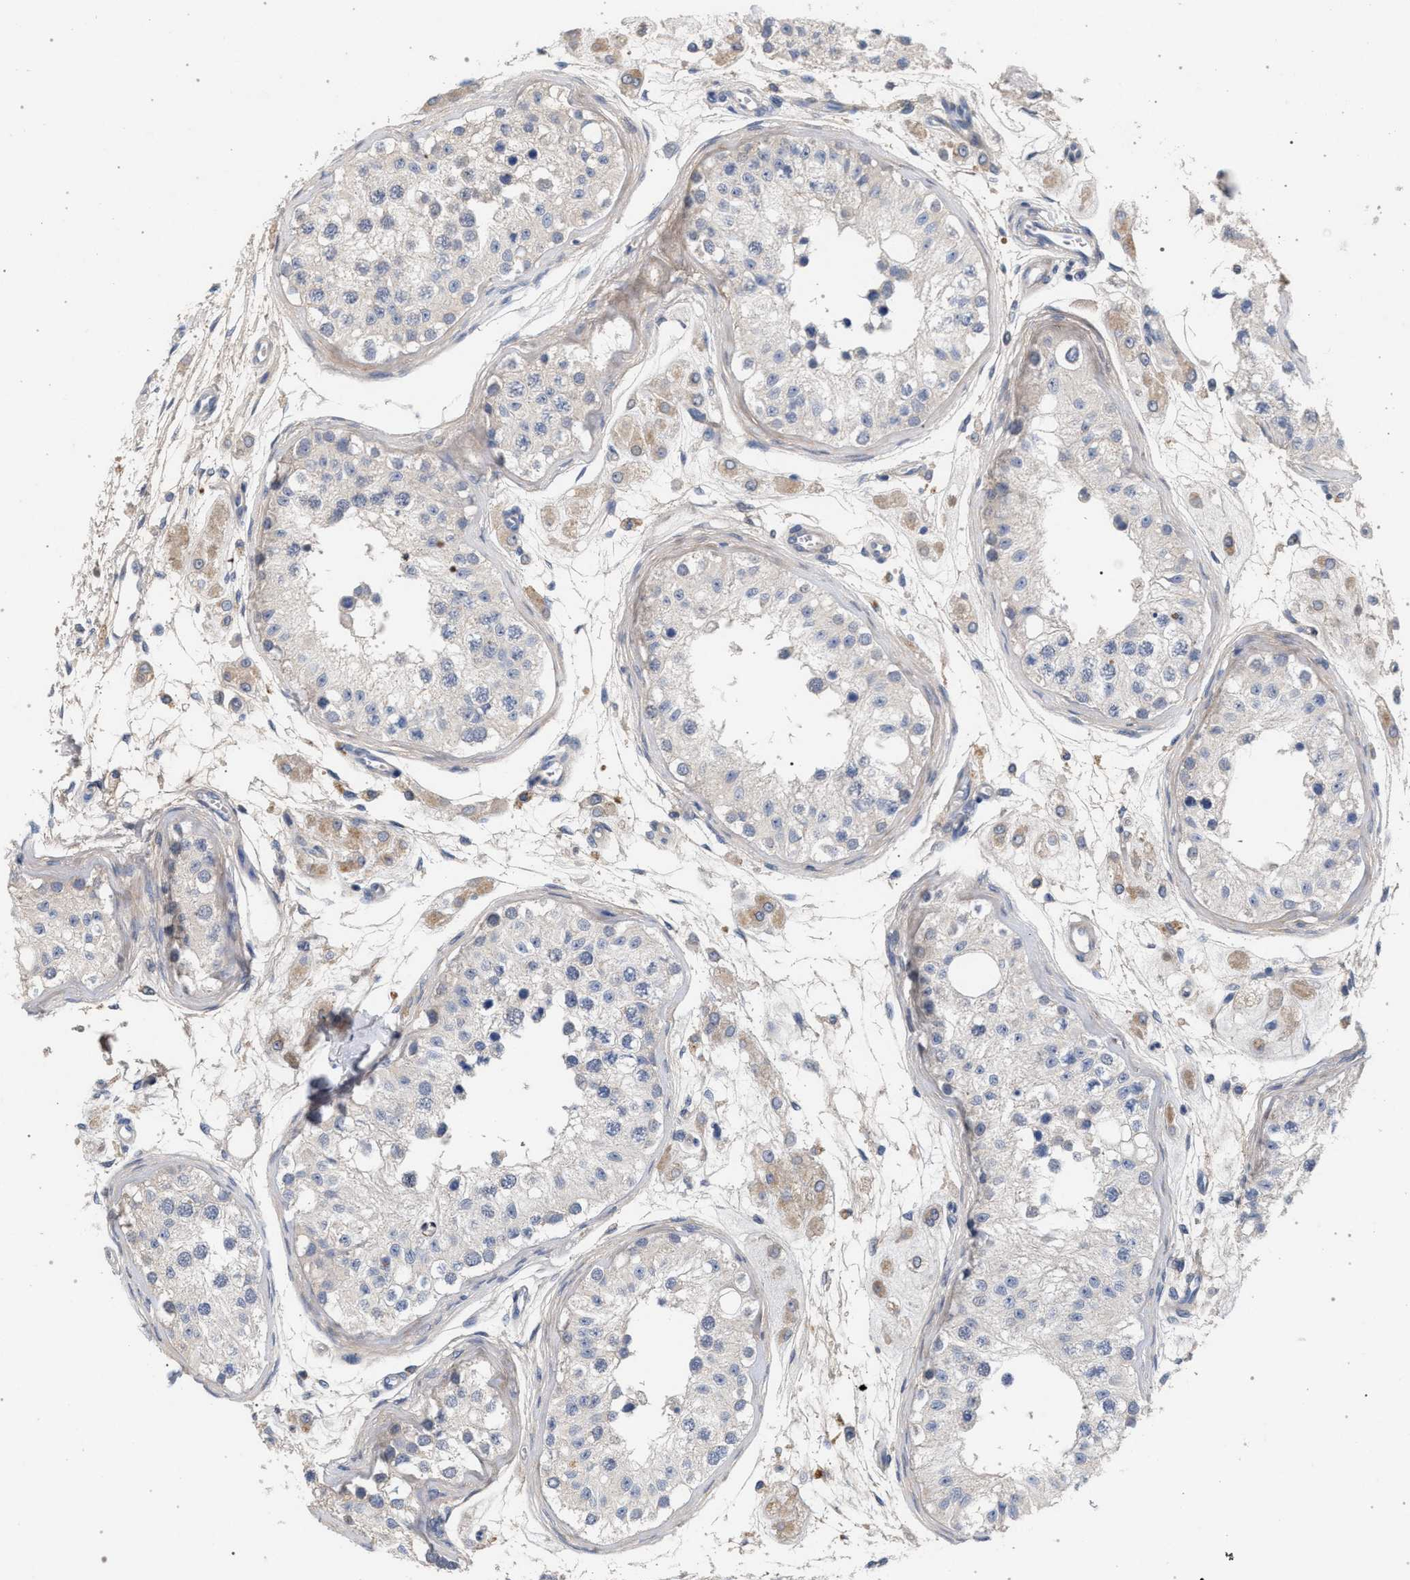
{"staining": {"intensity": "moderate", "quantity": "<25%", "location": "nuclear"}, "tissue": "testis", "cell_type": "Cells in seminiferous ducts", "image_type": "normal", "snomed": [{"axis": "morphology", "description": "Normal tissue, NOS"}, {"axis": "morphology", "description": "Adenocarcinoma, metastatic, NOS"}, {"axis": "topography", "description": "Testis"}], "caption": "Immunohistochemistry histopathology image of benign testis: human testis stained using immunohistochemistry (IHC) reveals low levels of moderate protein expression localized specifically in the nuclear of cells in seminiferous ducts, appearing as a nuclear brown color.", "gene": "MAMDC2", "patient": {"sex": "male", "age": 26}}